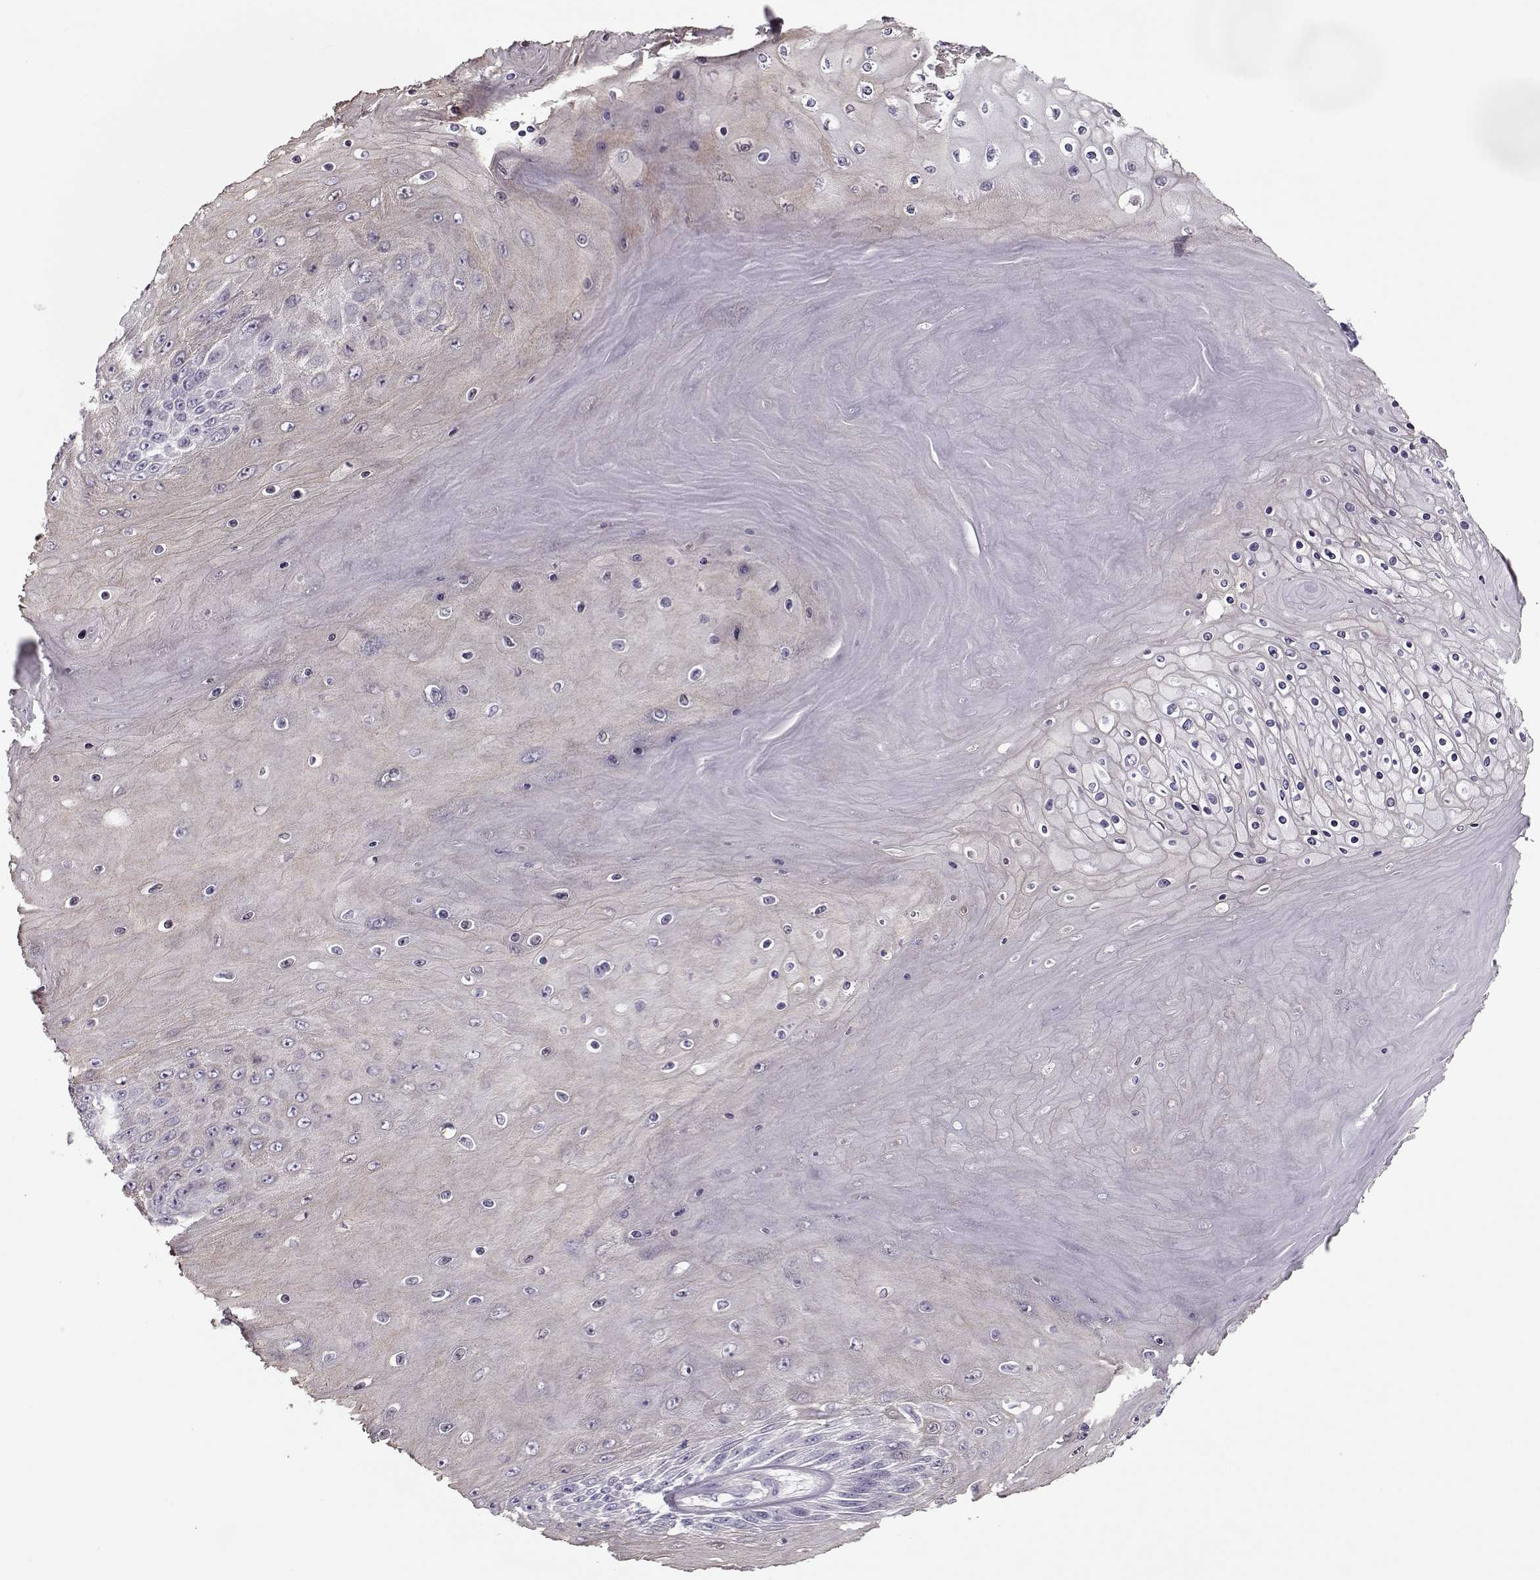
{"staining": {"intensity": "negative", "quantity": "none", "location": "none"}, "tissue": "skin cancer", "cell_type": "Tumor cells", "image_type": "cancer", "snomed": [{"axis": "morphology", "description": "Squamous cell carcinoma, NOS"}, {"axis": "topography", "description": "Skin"}], "caption": "This image is of skin cancer (squamous cell carcinoma) stained with IHC to label a protein in brown with the nuclei are counter-stained blue. There is no expression in tumor cells.", "gene": "CCDC136", "patient": {"sex": "male", "age": 62}}